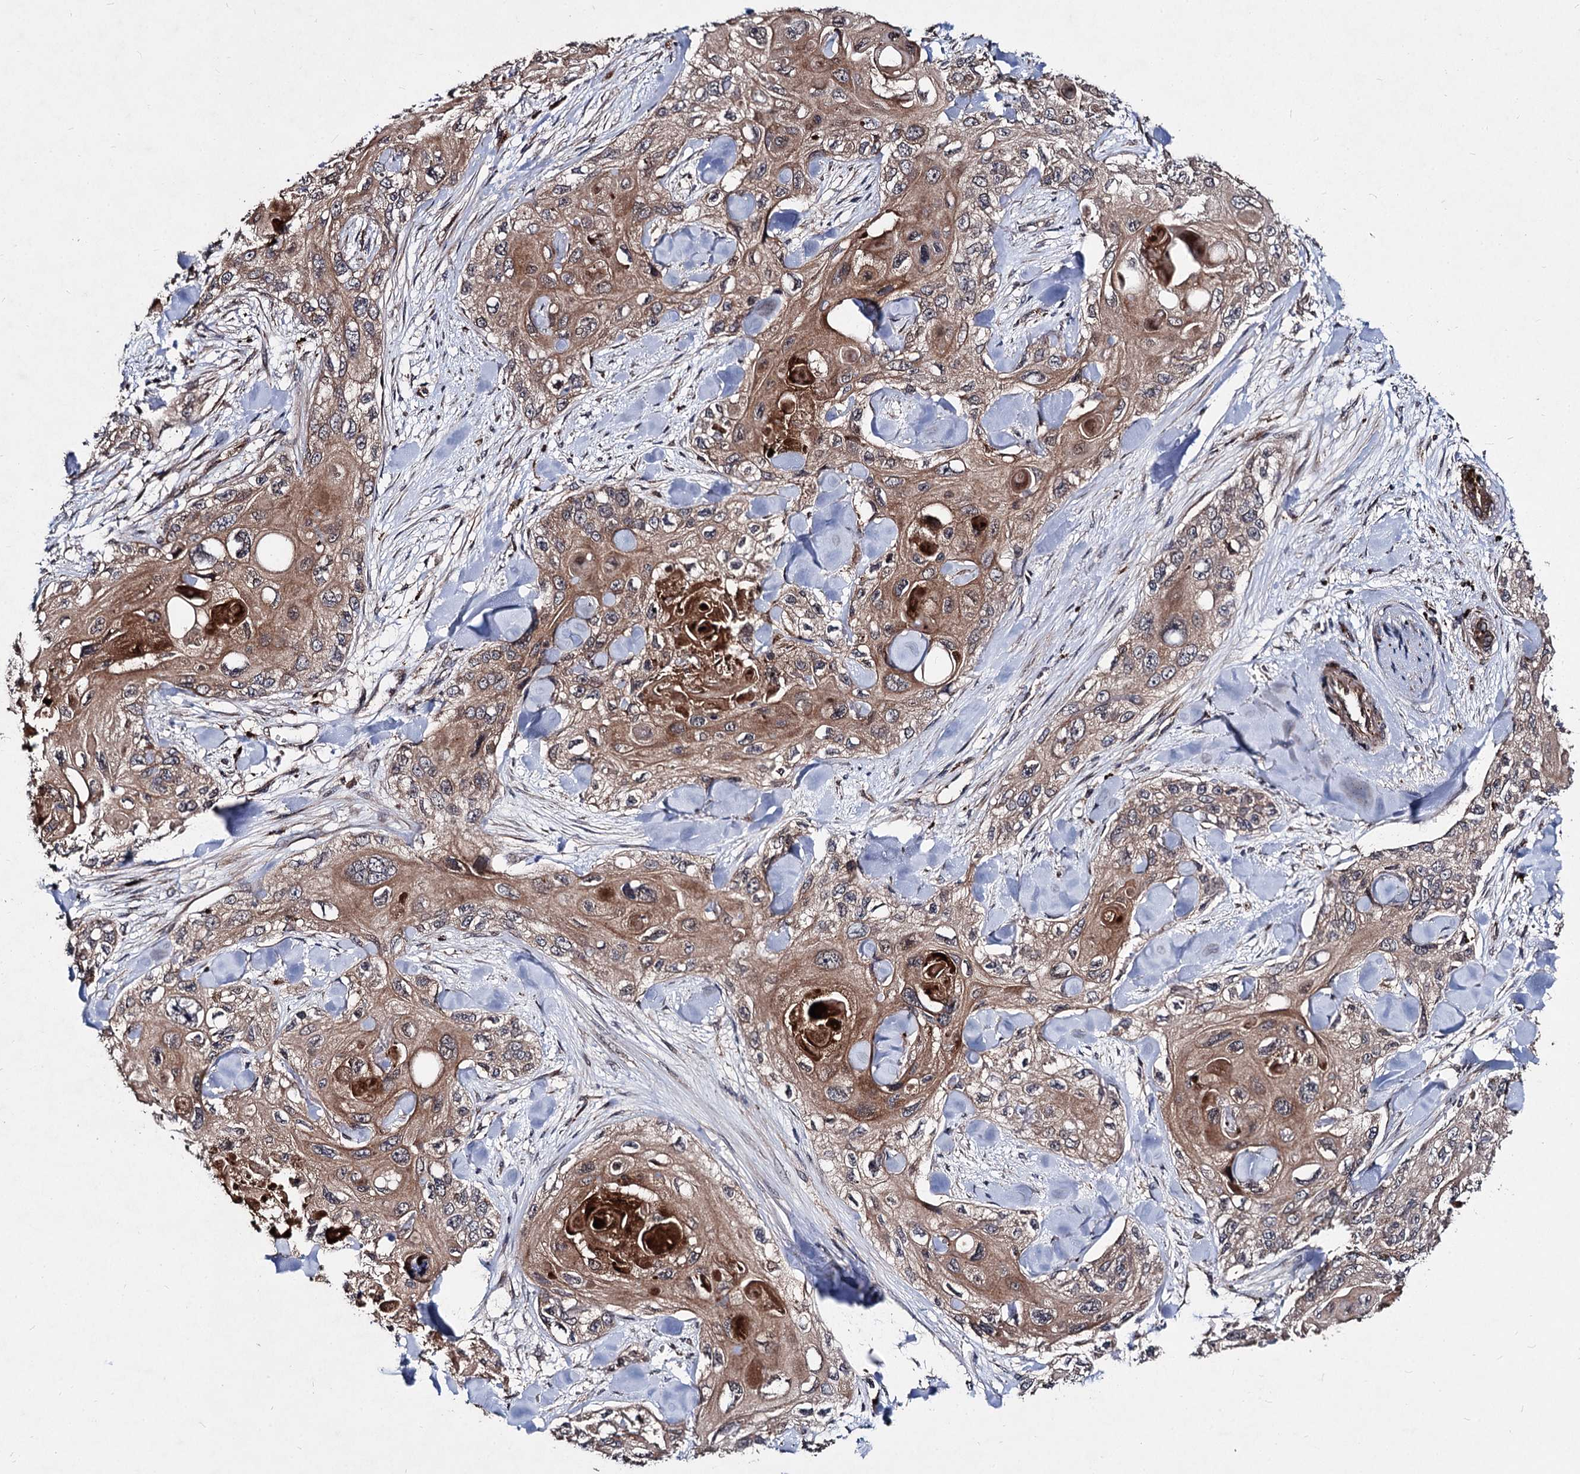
{"staining": {"intensity": "weak", "quantity": ">75%", "location": "cytoplasmic/membranous"}, "tissue": "skin cancer", "cell_type": "Tumor cells", "image_type": "cancer", "snomed": [{"axis": "morphology", "description": "Normal tissue, NOS"}, {"axis": "morphology", "description": "Squamous cell carcinoma, NOS"}, {"axis": "topography", "description": "Skin"}], "caption": "An immunohistochemistry histopathology image of neoplastic tissue is shown. Protein staining in brown shows weak cytoplasmic/membranous positivity in skin cancer within tumor cells.", "gene": "BCL2L2", "patient": {"sex": "male", "age": 72}}